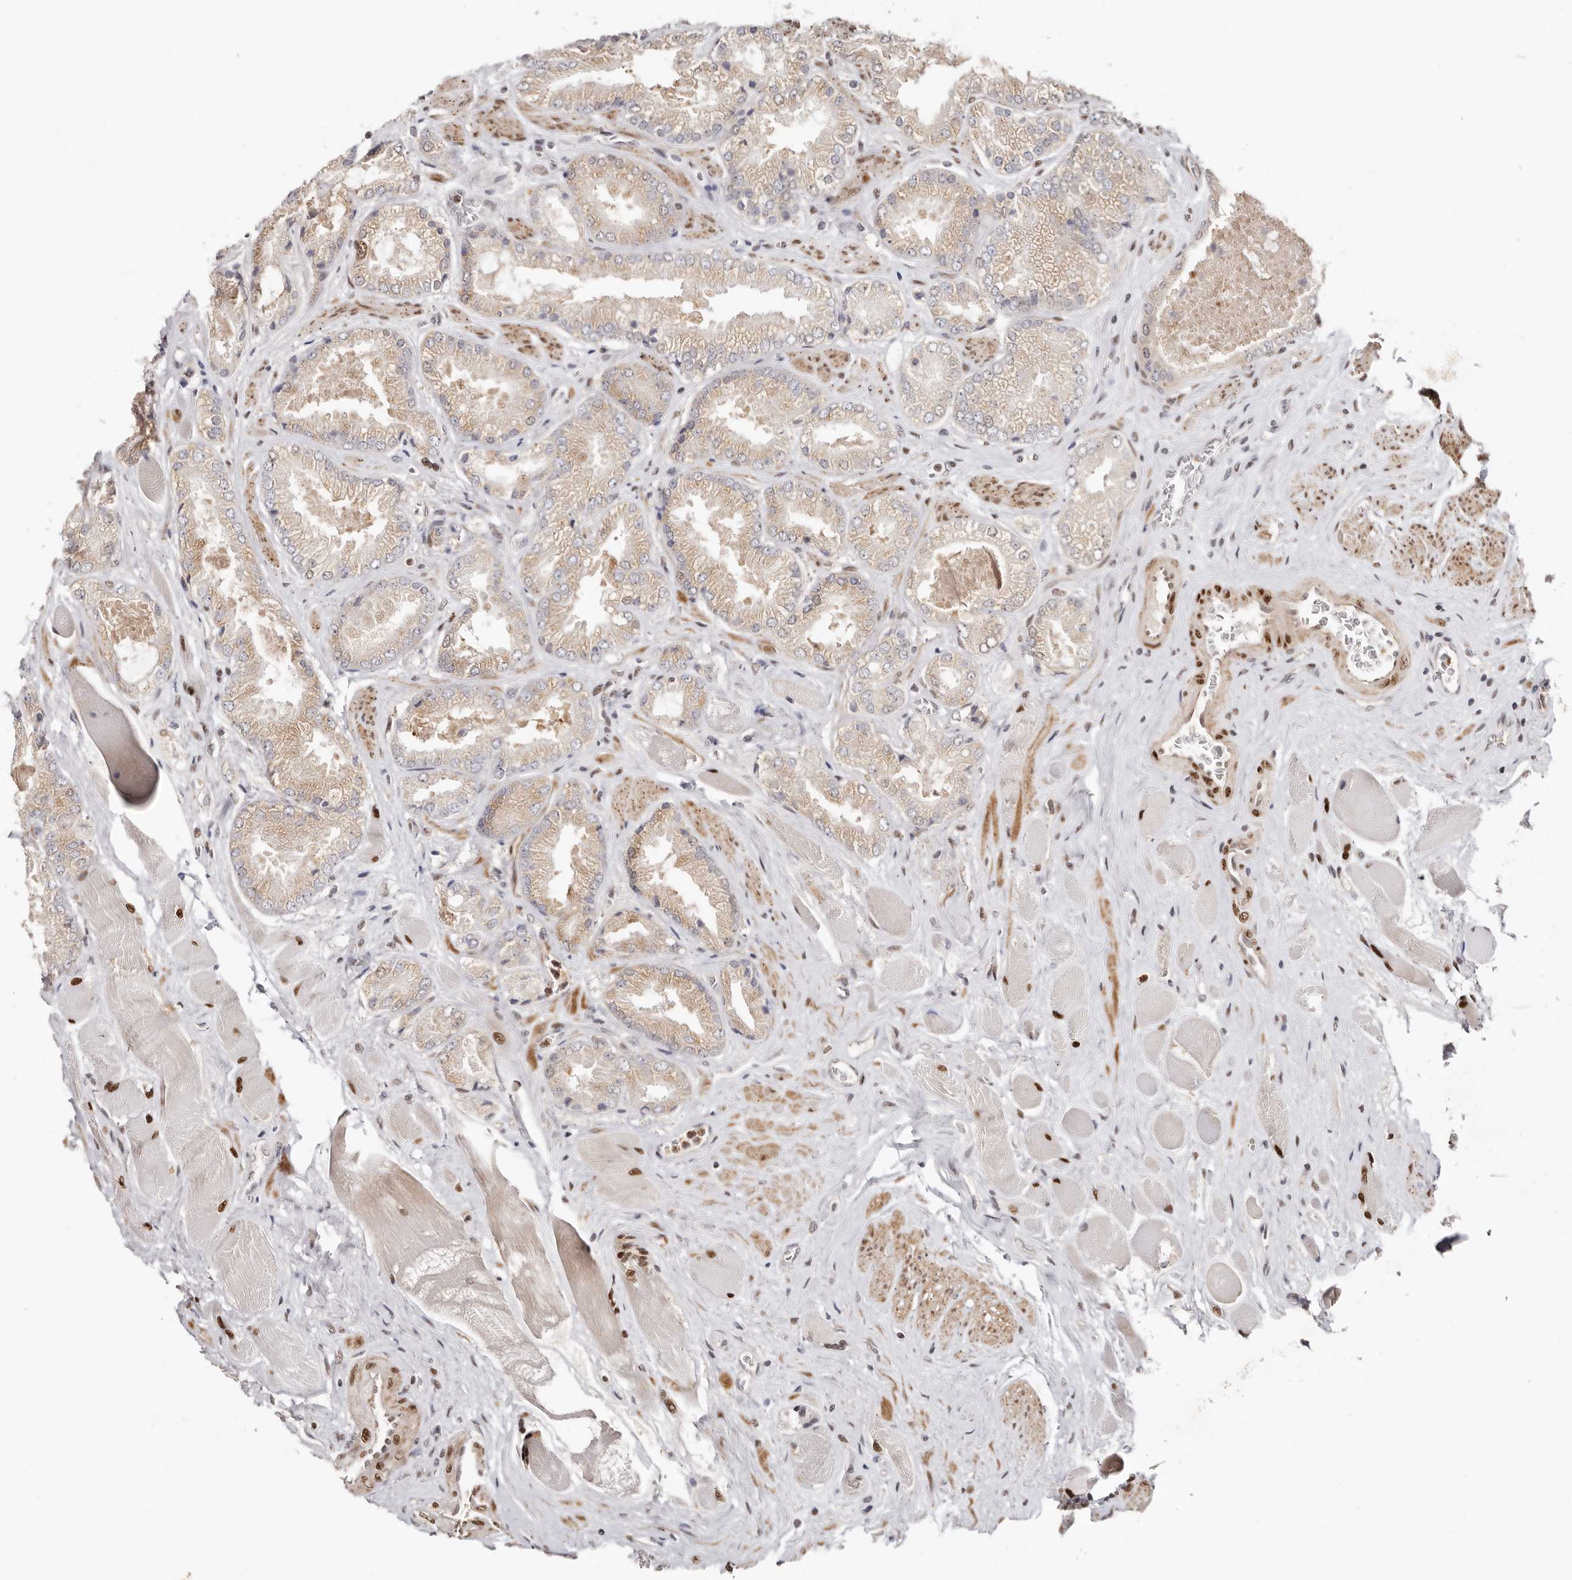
{"staining": {"intensity": "weak", "quantity": "25%-75%", "location": "cytoplasmic/membranous"}, "tissue": "prostate cancer", "cell_type": "Tumor cells", "image_type": "cancer", "snomed": [{"axis": "morphology", "description": "Adenocarcinoma, High grade"}, {"axis": "topography", "description": "Prostate"}], "caption": "The micrograph exhibits staining of prostate cancer, revealing weak cytoplasmic/membranous protein expression (brown color) within tumor cells. (Brightfield microscopy of DAB IHC at high magnification).", "gene": "SMAD7", "patient": {"sex": "male", "age": 58}}